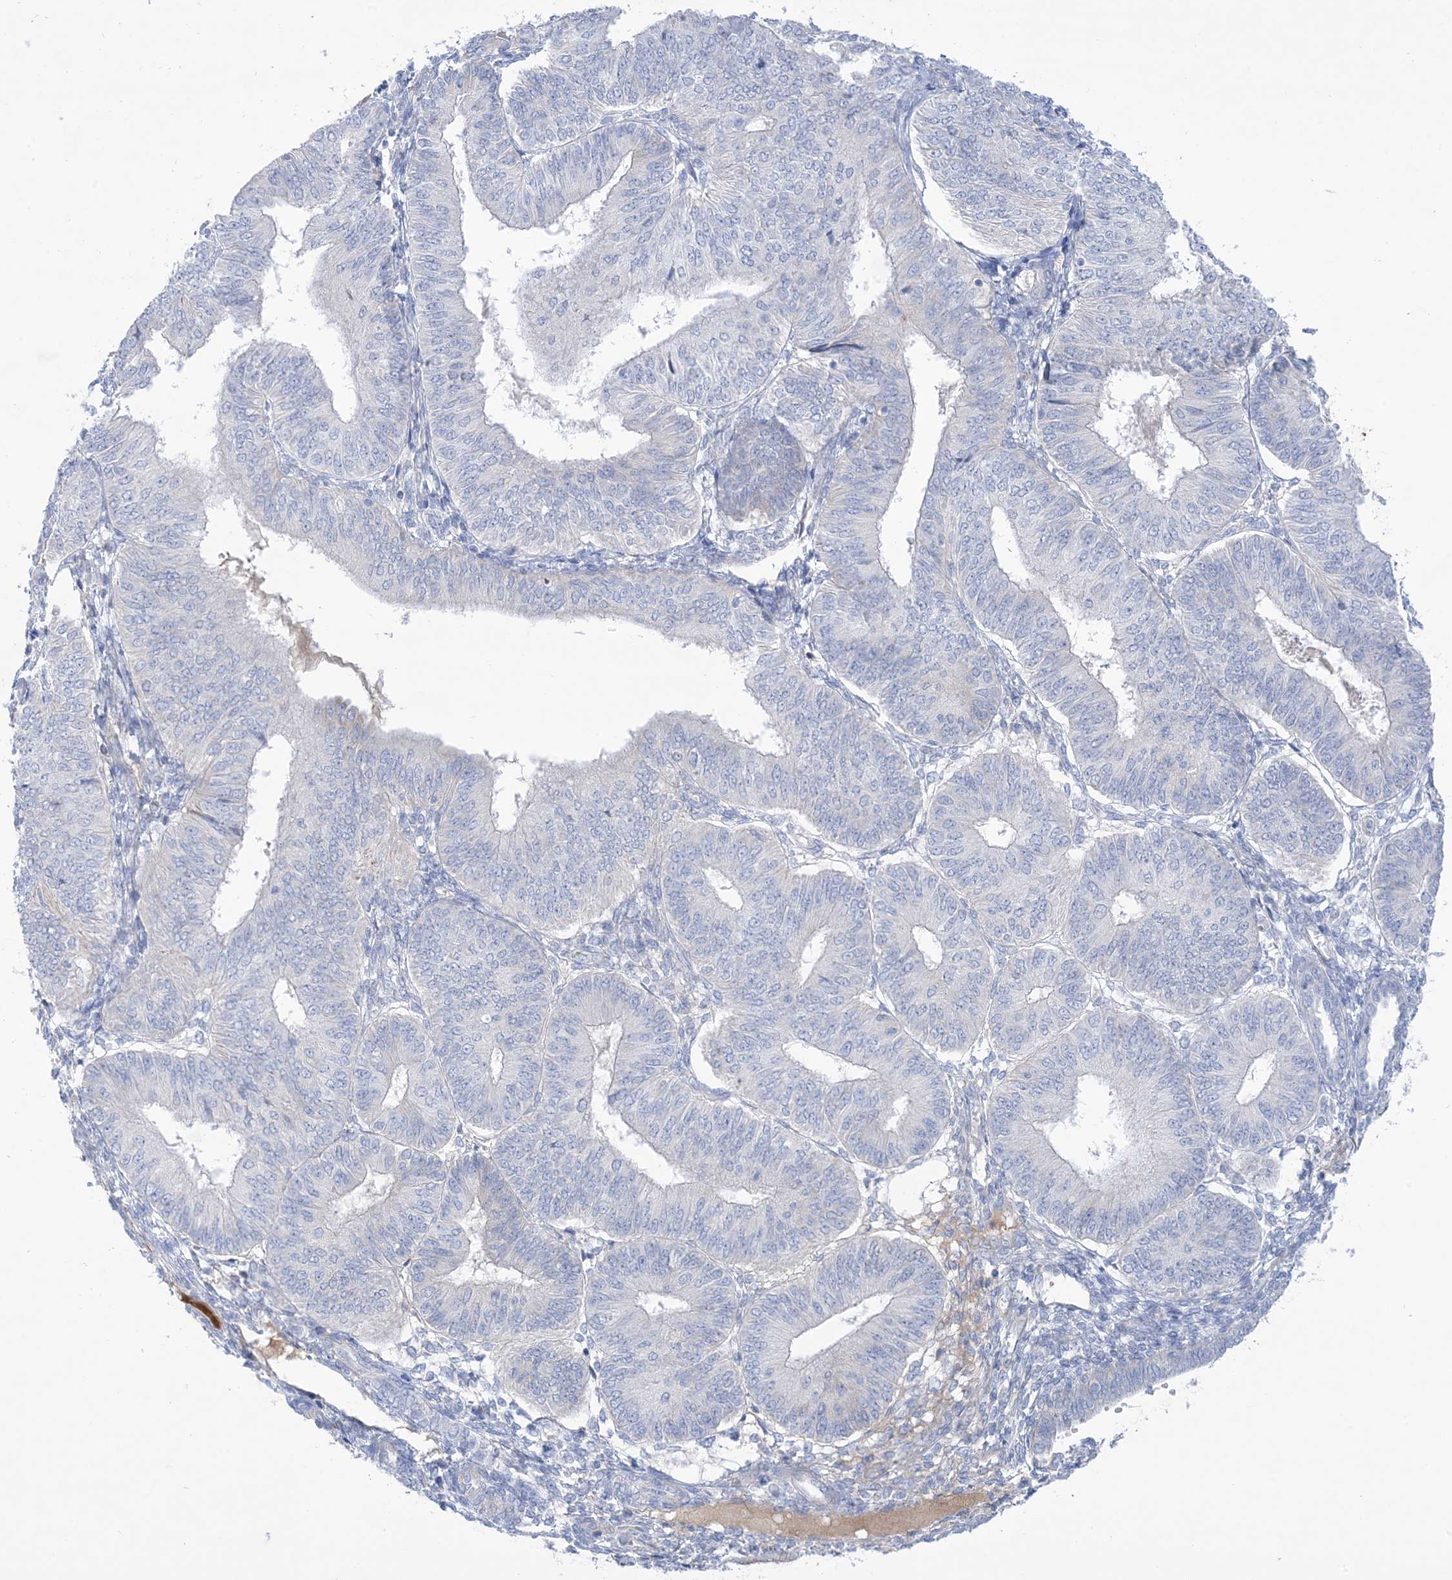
{"staining": {"intensity": "negative", "quantity": "none", "location": "none"}, "tissue": "endometrial cancer", "cell_type": "Tumor cells", "image_type": "cancer", "snomed": [{"axis": "morphology", "description": "Adenocarcinoma, NOS"}, {"axis": "topography", "description": "Endometrium"}], "caption": "Human endometrial cancer (adenocarcinoma) stained for a protein using immunohistochemistry demonstrates no positivity in tumor cells.", "gene": "ATP11C", "patient": {"sex": "female", "age": 58}}